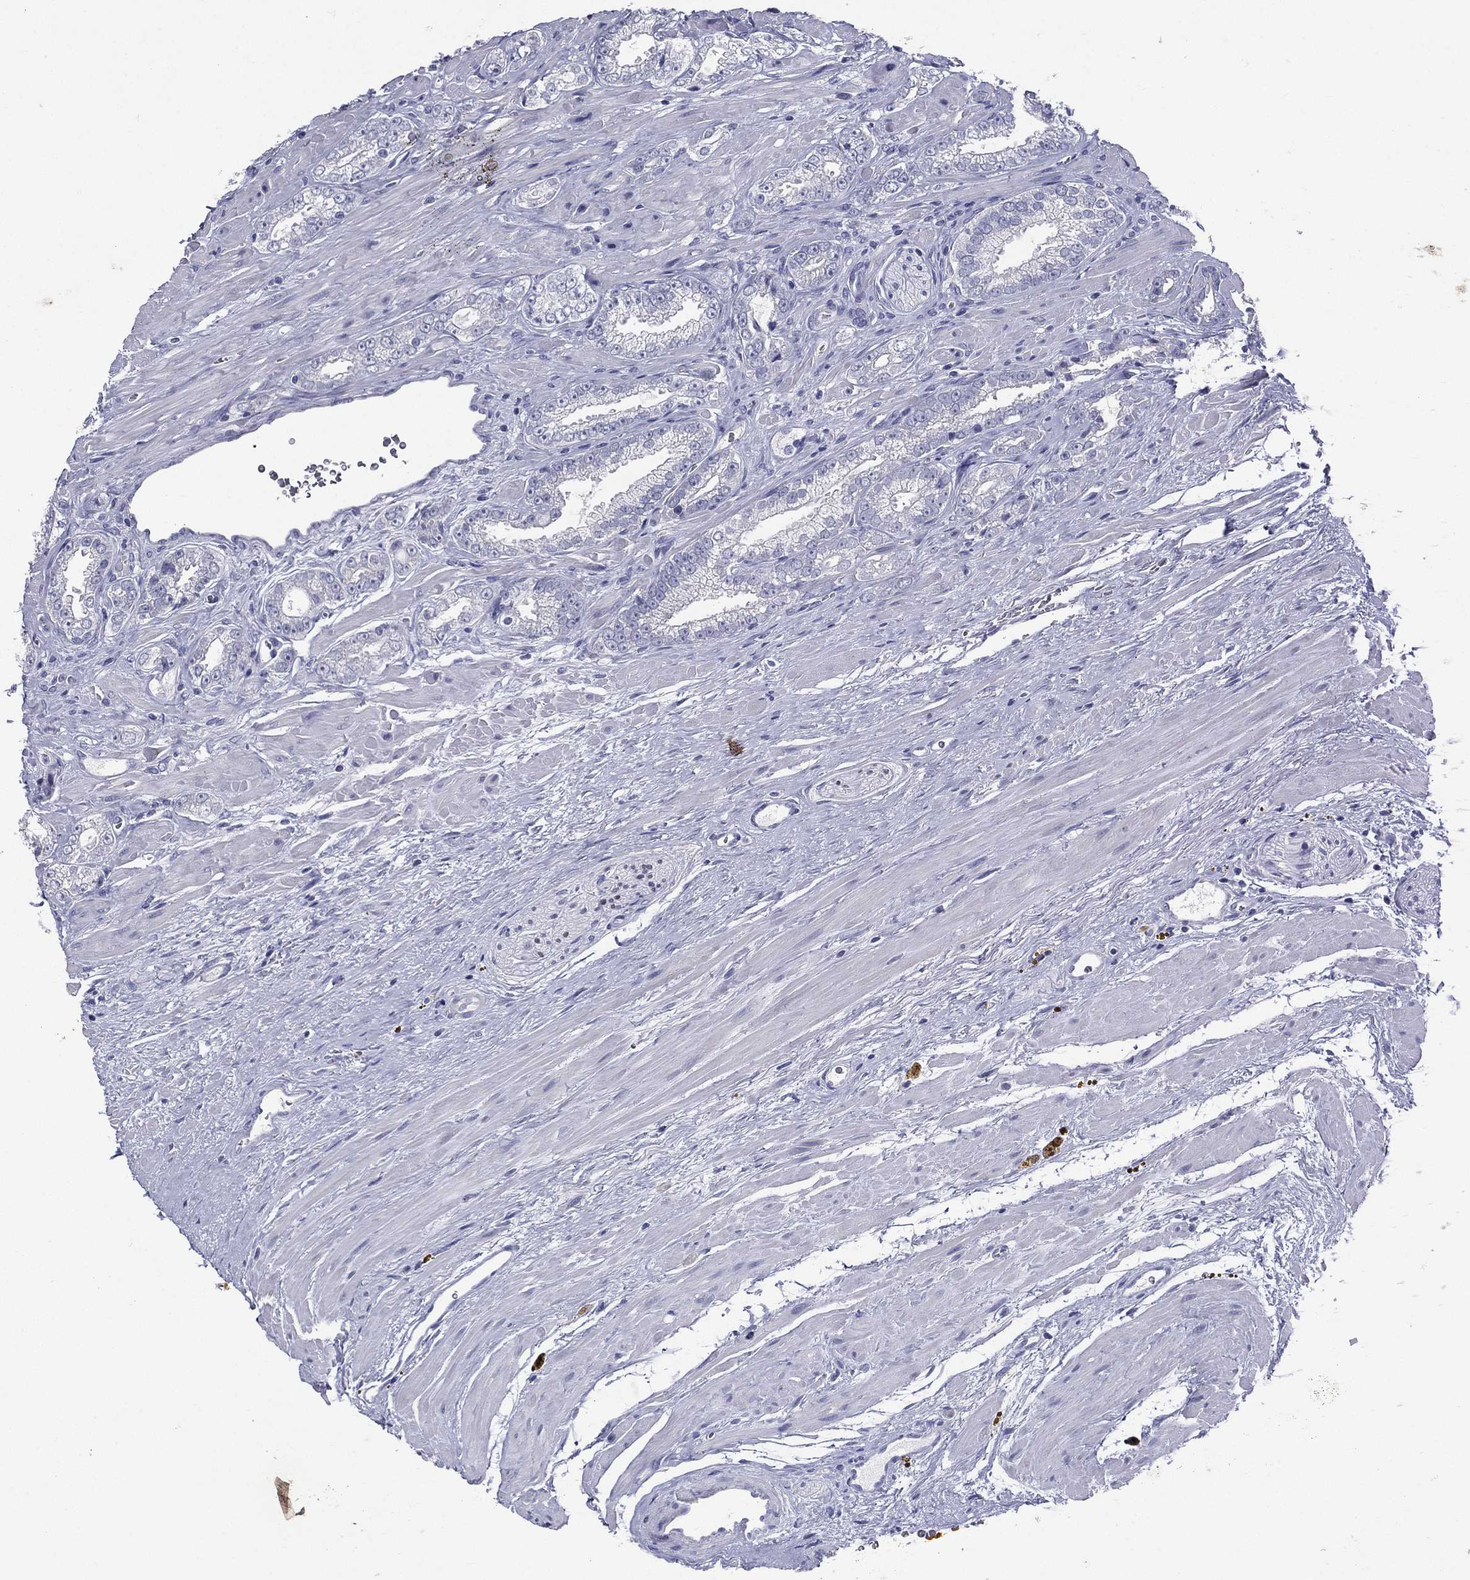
{"staining": {"intensity": "negative", "quantity": "none", "location": "none"}, "tissue": "prostate cancer", "cell_type": "Tumor cells", "image_type": "cancer", "snomed": [{"axis": "morphology", "description": "Adenocarcinoma, NOS"}, {"axis": "topography", "description": "Prostate"}], "caption": "IHC of human adenocarcinoma (prostate) exhibits no staining in tumor cells.", "gene": "TGM1", "patient": {"sex": "male", "age": 67}}